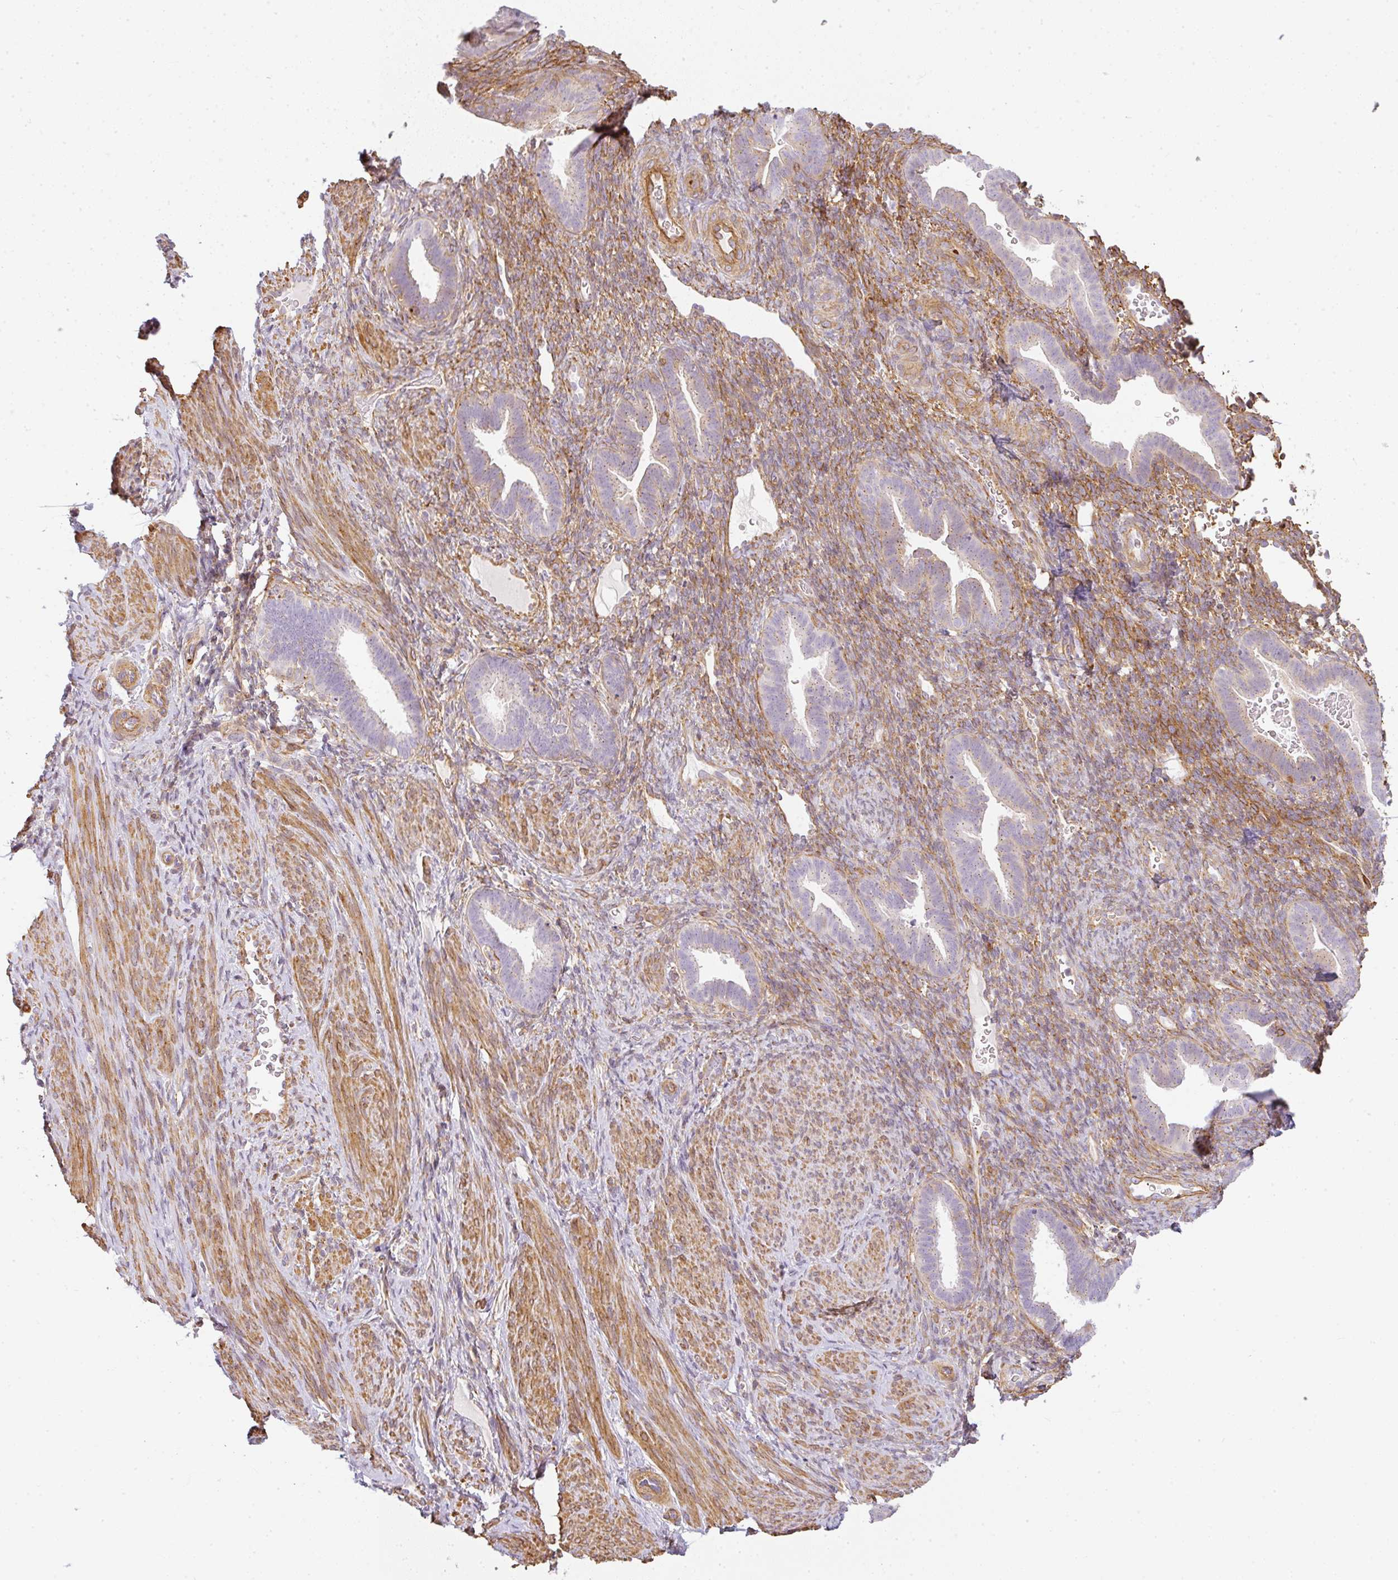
{"staining": {"intensity": "moderate", "quantity": "<25%", "location": "cytoplasmic/membranous"}, "tissue": "endometrium", "cell_type": "Cells in endometrial stroma", "image_type": "normal", "snomed": [{"axis": "morphology", "description": "Normal tissue, NOS"}, {"axis": "topography", "description": "Endometrium"}], "caption": "Immunohistochemical staining of benign endometrium displays moderate cytoplasmic/membranous protein expression in about <25% of cells in endometrial stroma.", "gene": "SULF1", "patient": {"sex": "female", "age": 34}}